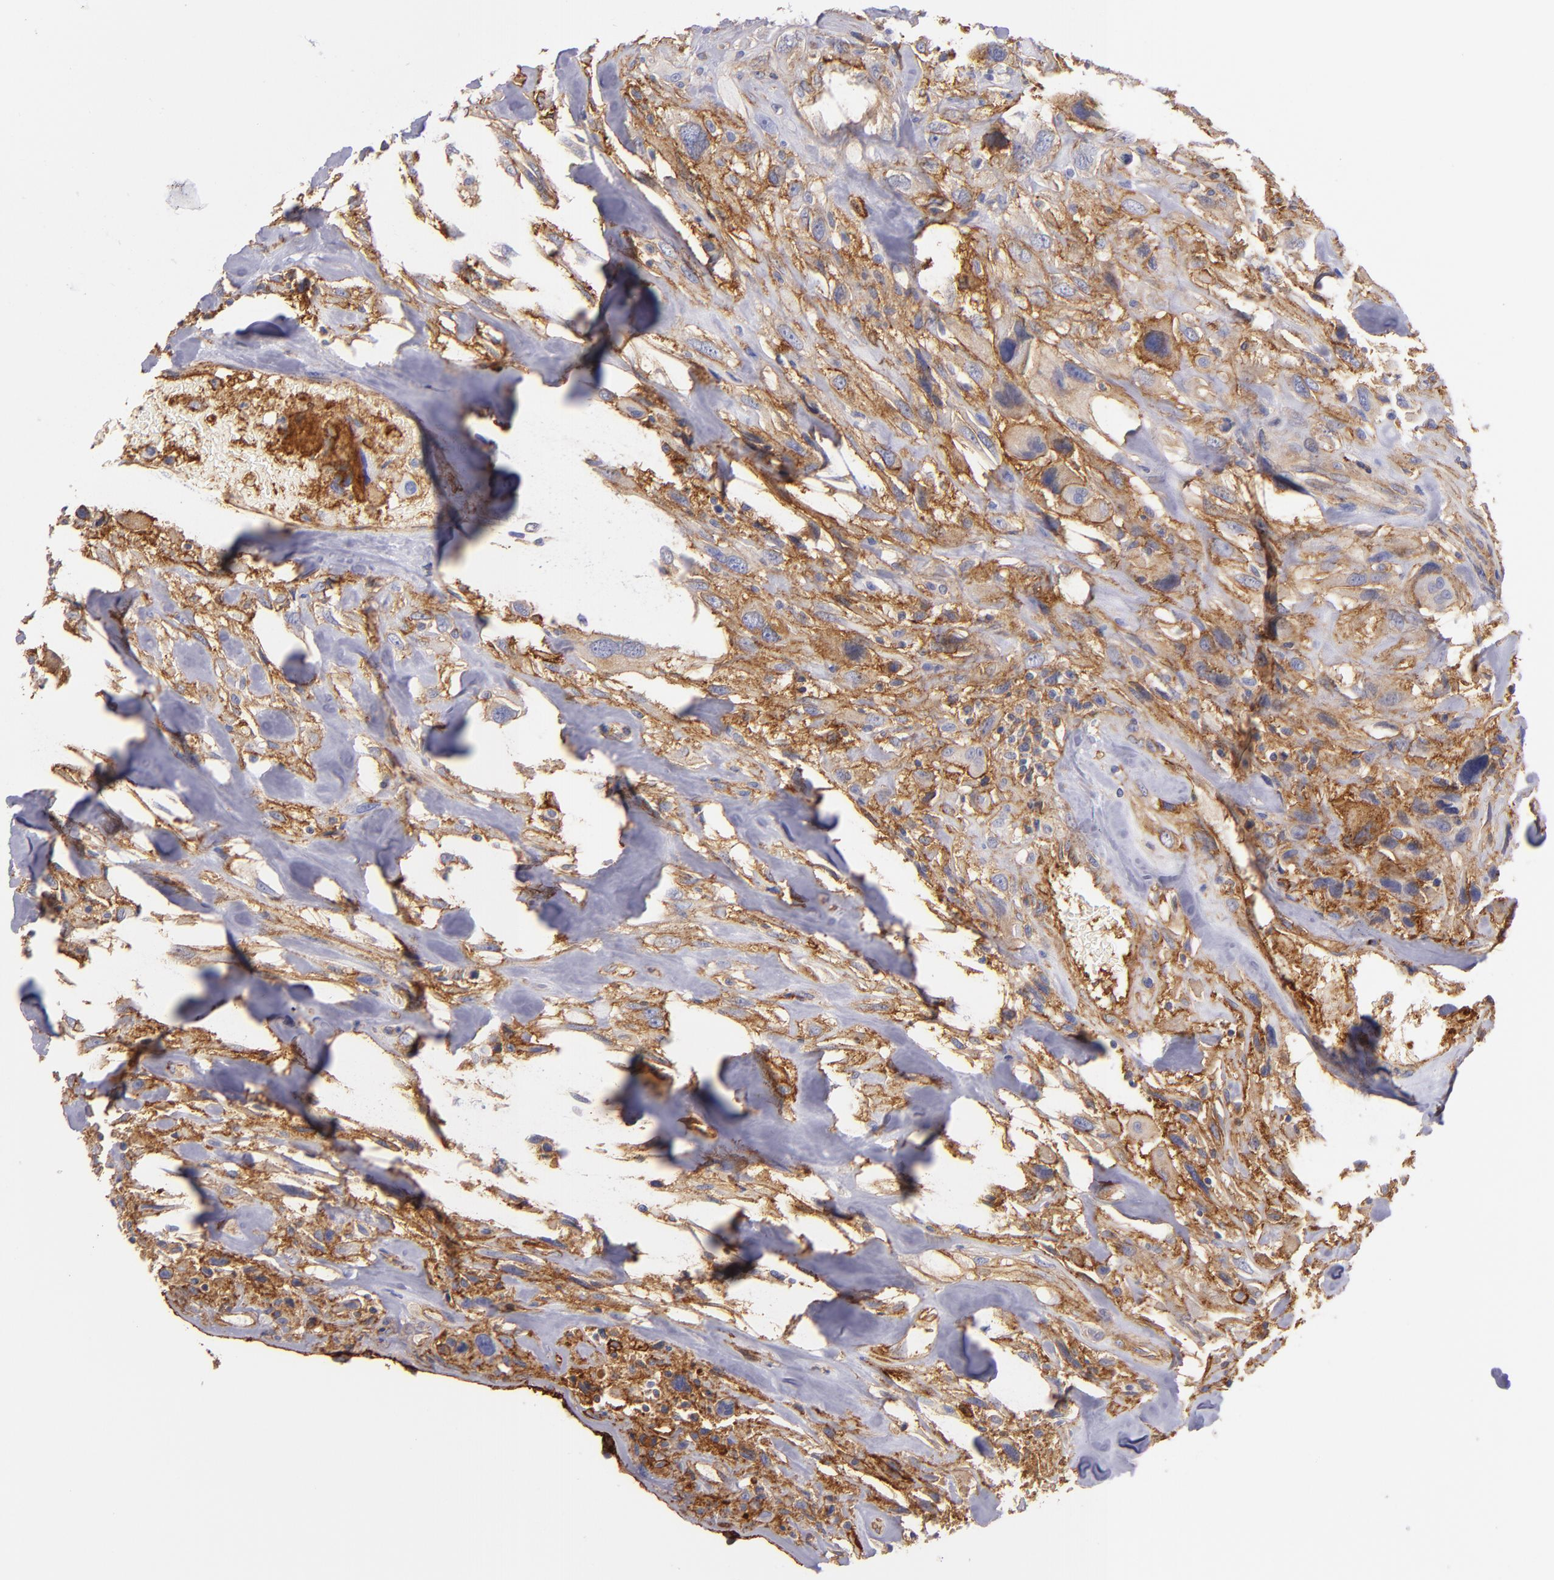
{"staining": {"intensity": "moderate", "quantity": "25%-75%", "location": "cytoplasmic/membranous"}, "tissue": "breast cancer", "cell_type": "Tumor cells", "image_type": "cancer", "snomed": [{"axis": "morphology", "description": "Neoplasm, malignant, NOS"}, {"axis": "topography", "description": "Breast"}], "caption": "The photomicrograph exhibits staining of breast cancer, revealing moderate cytoplasmic/membranous protein staining (brown color) within tumor cells.", "gene": "CD151", "patient": {"sex": "female", "age": 50}}